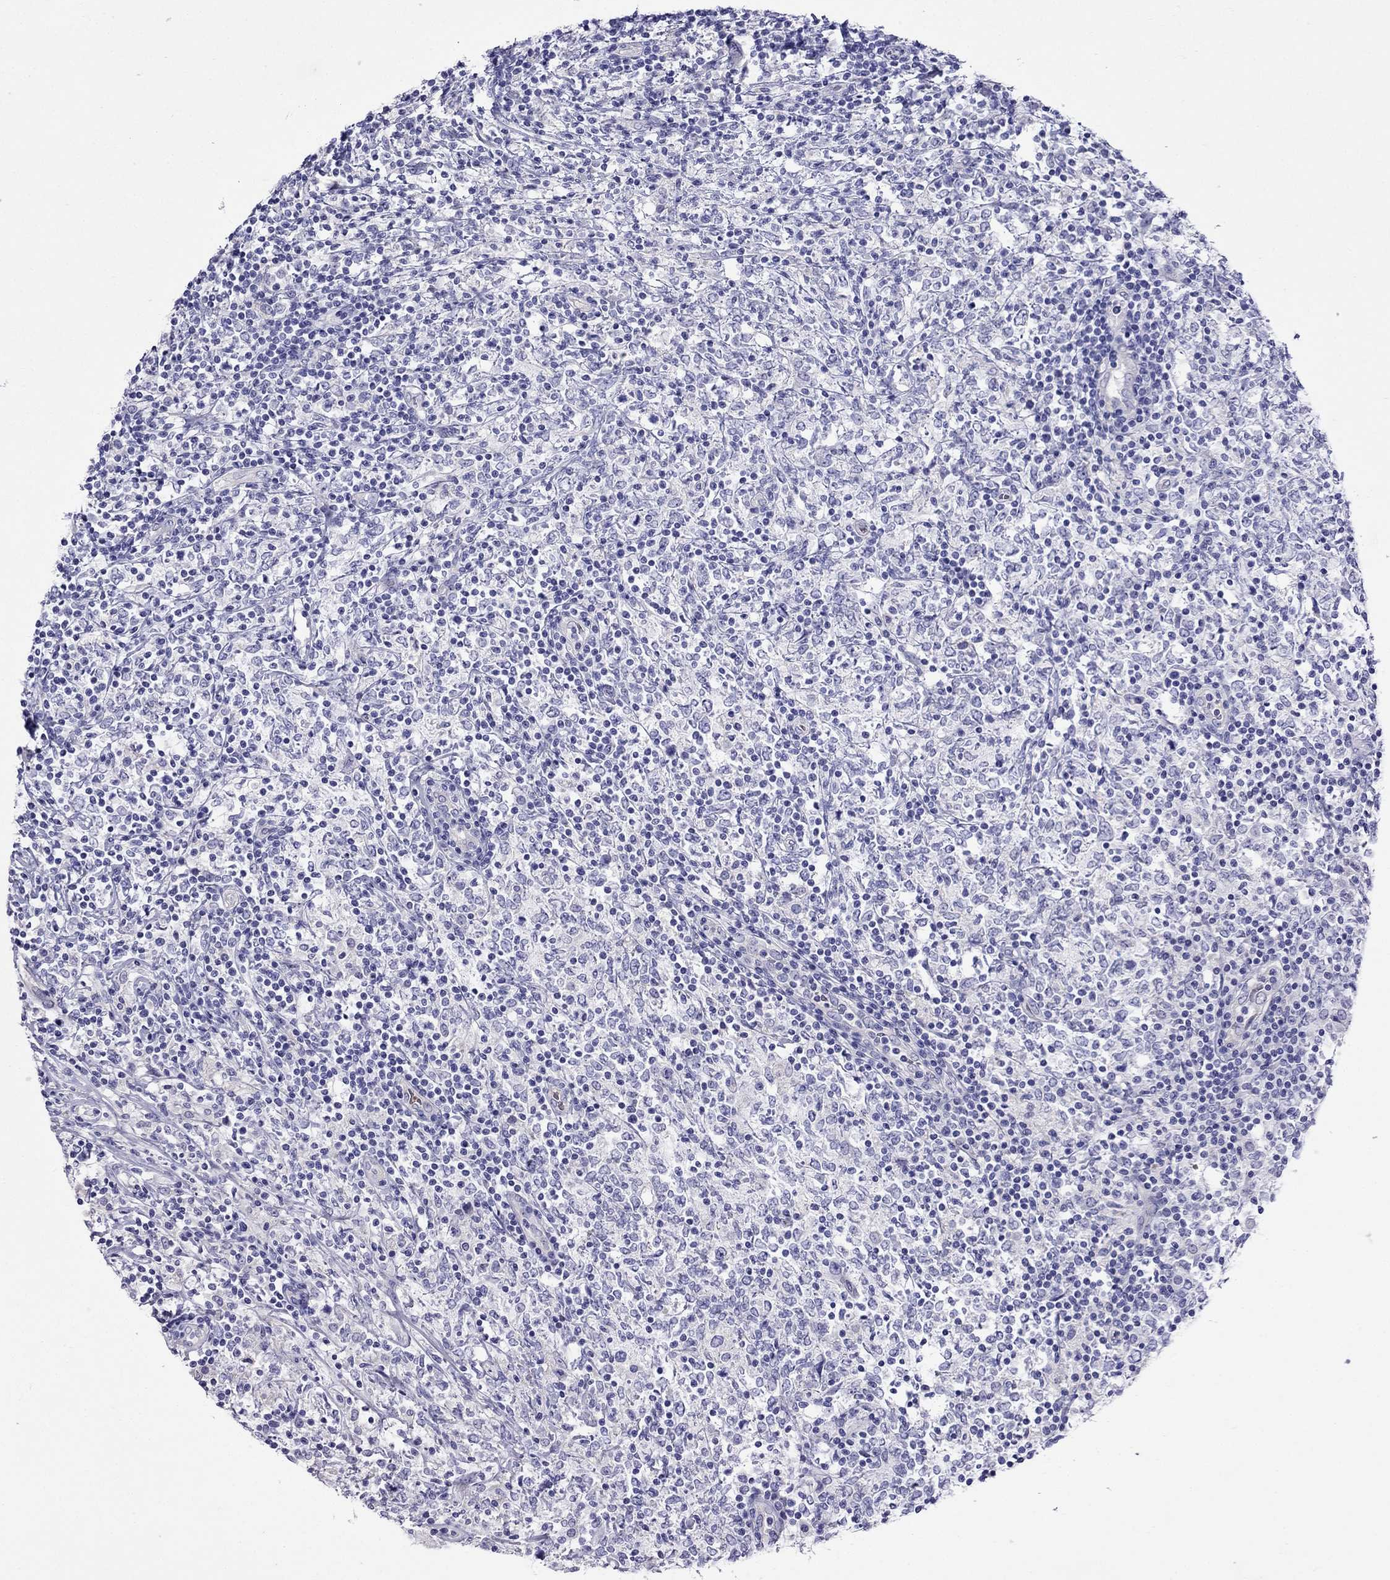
{"staining": {"intensity": "negative", "quantity": "none", "location": "none"}, "tissue": "lymphoma", "cell_type": "Tumor cells", "image_type": "cancer", "snomed": [{"axis": "morphology", "description": "Malignant lymphoma, non-Hodgkin's type, High grade"}, {"axis": "topography", "description": "Lymph node"}], "caption": "This is an immunohistochemistry photomicrograph of lymphoma. There is no positivity in tumor cells.", "gene": "TDRD1", "patient": {"sex": "female", "age": 84}}